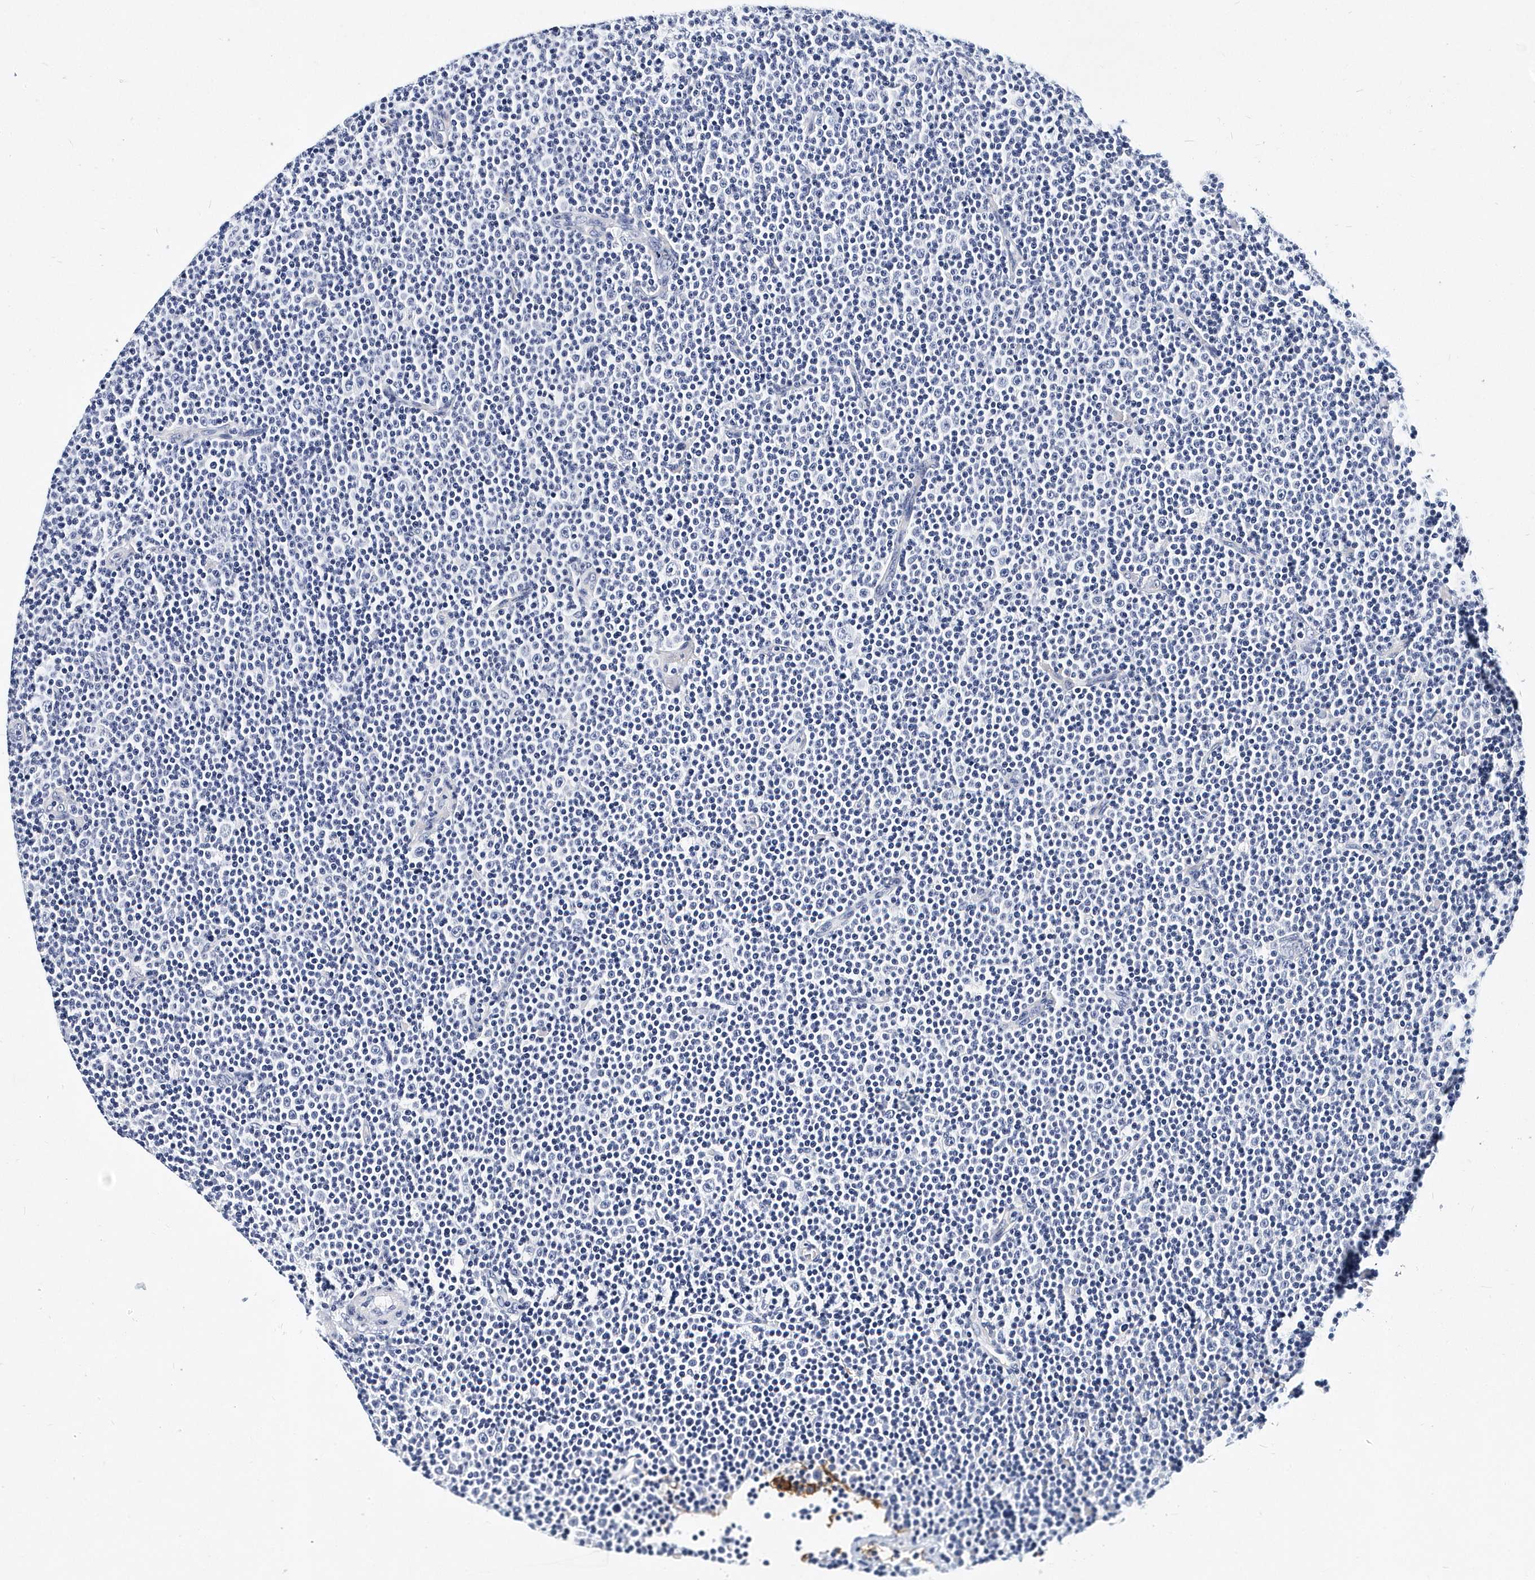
{"staining": {"intensity": "negative", "quantity": "none", "location": "none"}, "tissue": "lymphoma", "cell_type": "Tumor cells", "image_type": "cancer", "snomed": [{"axis": "morphology", "description": "Malignant lymphoma, non-Hodgkin's type, Low grade"}, {"axis": "topography", "description": "Lymph node"}], "caption": "Photomicrograph shows no significant protein positivity in tumor cells of lymphoma.", "gene": "ITGA2B", "patient": {"sex": "female", "age": 67}}